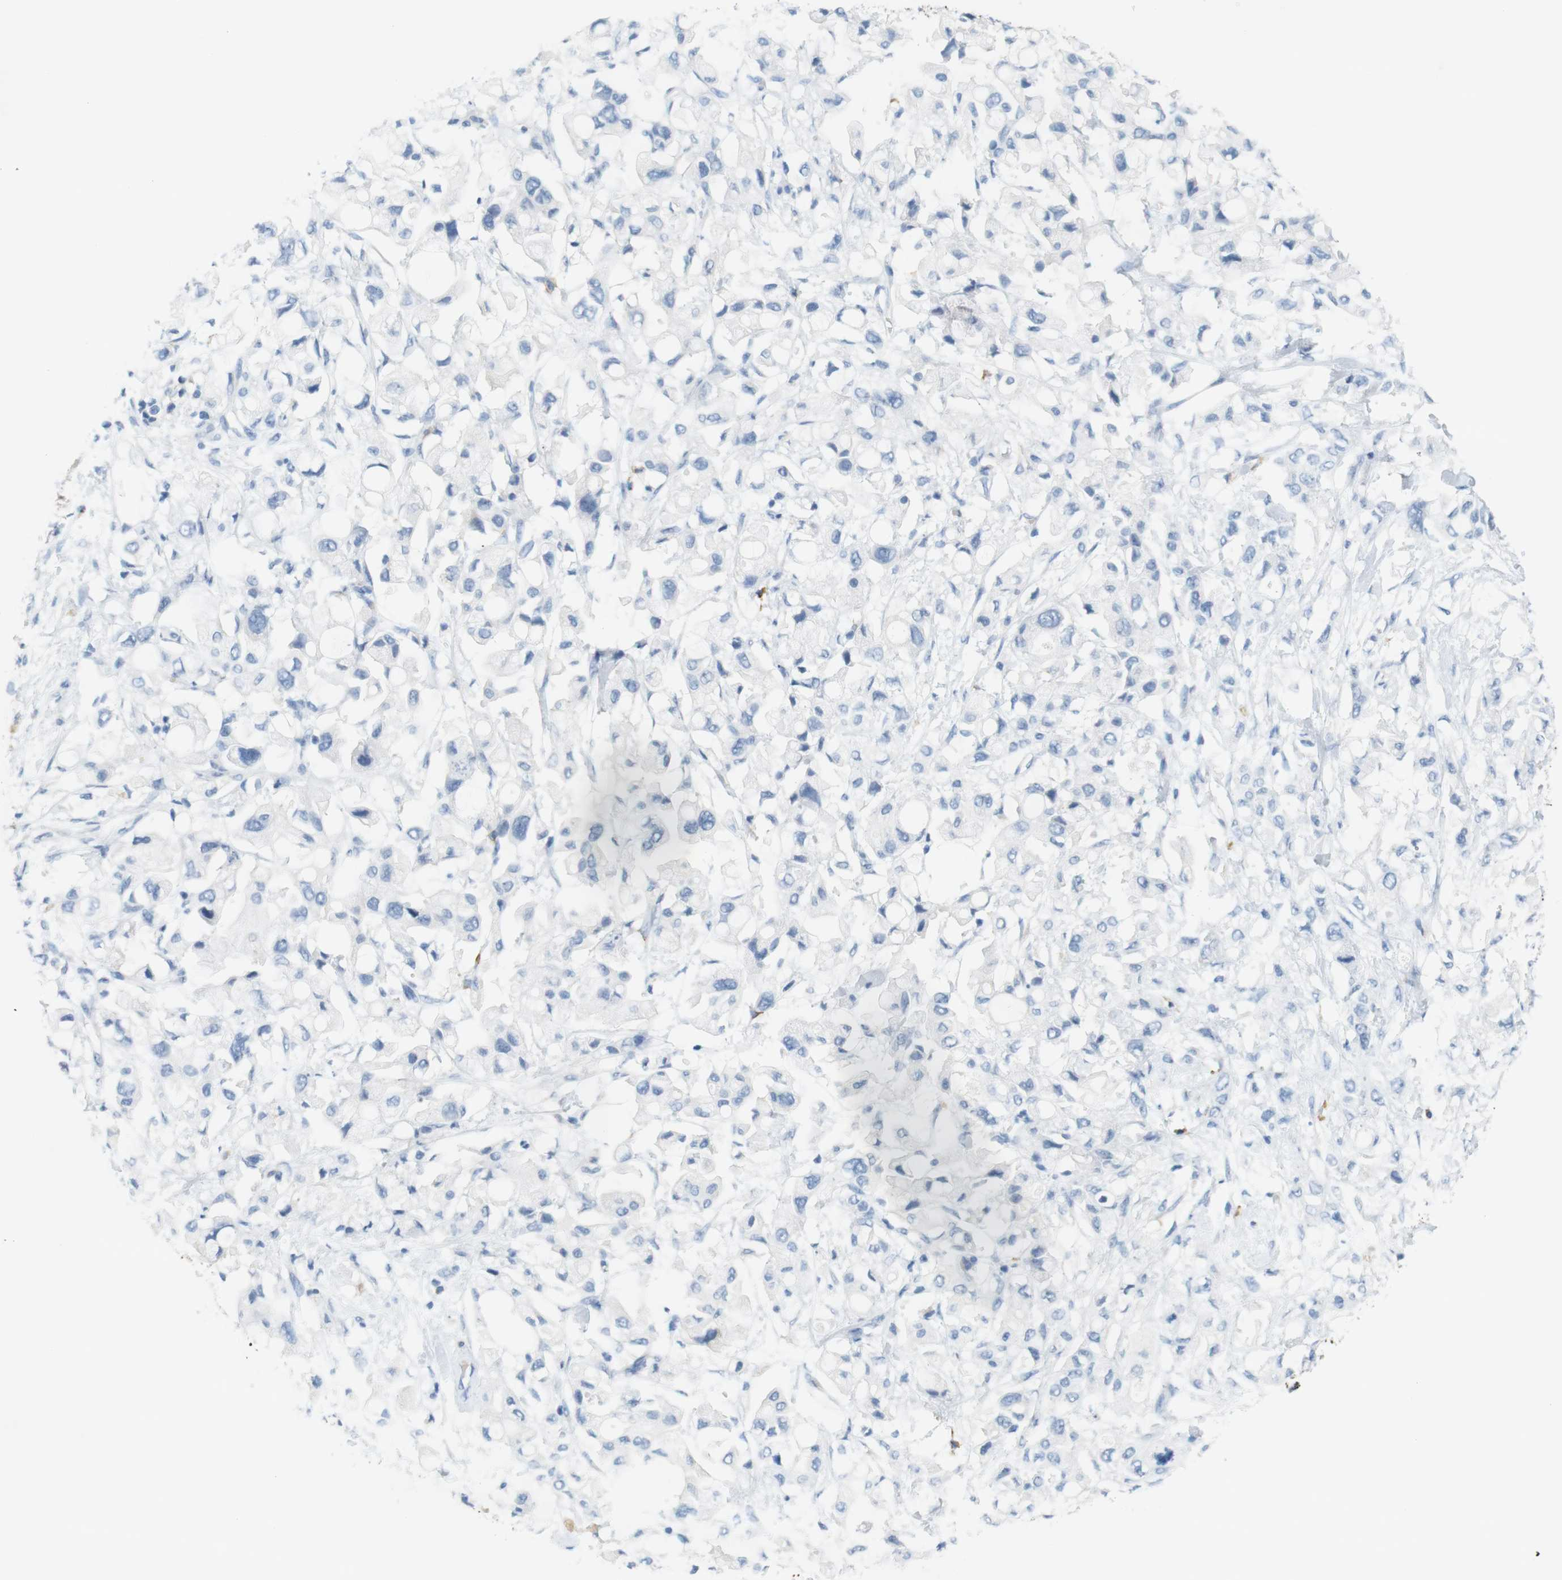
{"staining": {"intensity": "negative", "quantity": "none", "location": "none"}, "tissue": "pancreatic cancer", "cell_type": "Tumor cells", "image_type": "cancer", "snomed": [{"axis": "morphology", "description": "Adenocarcinoma, NOS"}, {"axis": "topography", "description": "Pancreas"}], "caption": "A high-resolution photomicrograph shows IHC staining of pancreatic cancer, which reveals no significant positivity in tumor cells.", "gene": "LRRK2", "patient": {"sex": "female", "age": 56}}